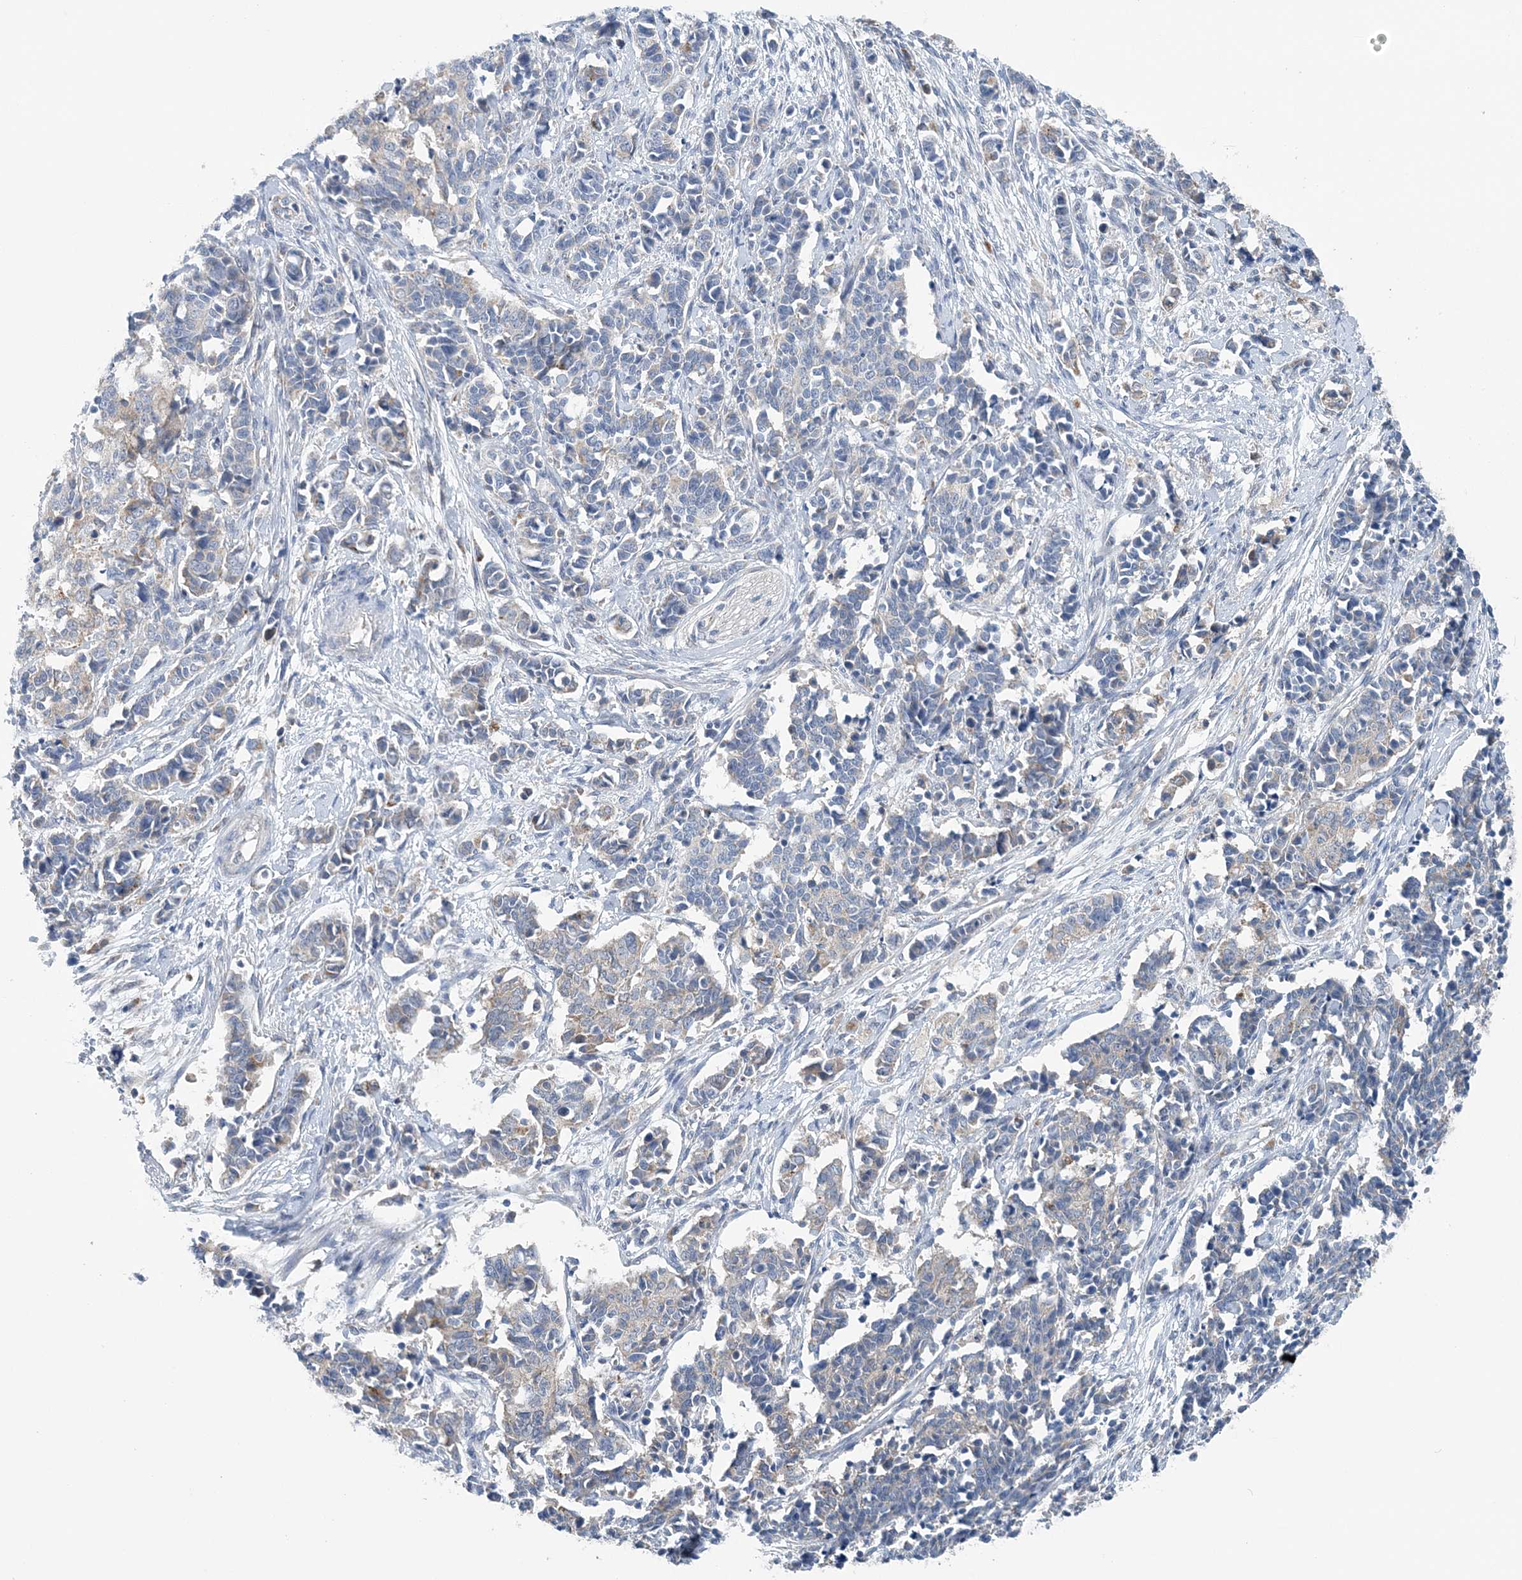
{"staining": {"intensity": "negative", "quantity": "none", "location": "none"}, "tissue": "cervical cancer", "cell_type": "Tumor cells", "image_type": "cancer", "snomed": [{"axis": "morphology", "description": "Normal tissue, NOS"}, {"axis": "morphology", "description": "Squamous cell carcinoma, NOS"}, {"axis": "topography", "description": "Cervix"}], "caption": "Immunohistochemical staining of cervical squamous cell carcinoma exhibits no significant staining in tumor cells. The staining was performed using DAB to visualize the protein expression in brown, while the nuclei were stained in blue with hematoxylin (Magnification: 20x).", "gene": "COPE", "patient": {"sex": "female", "age": 35}}